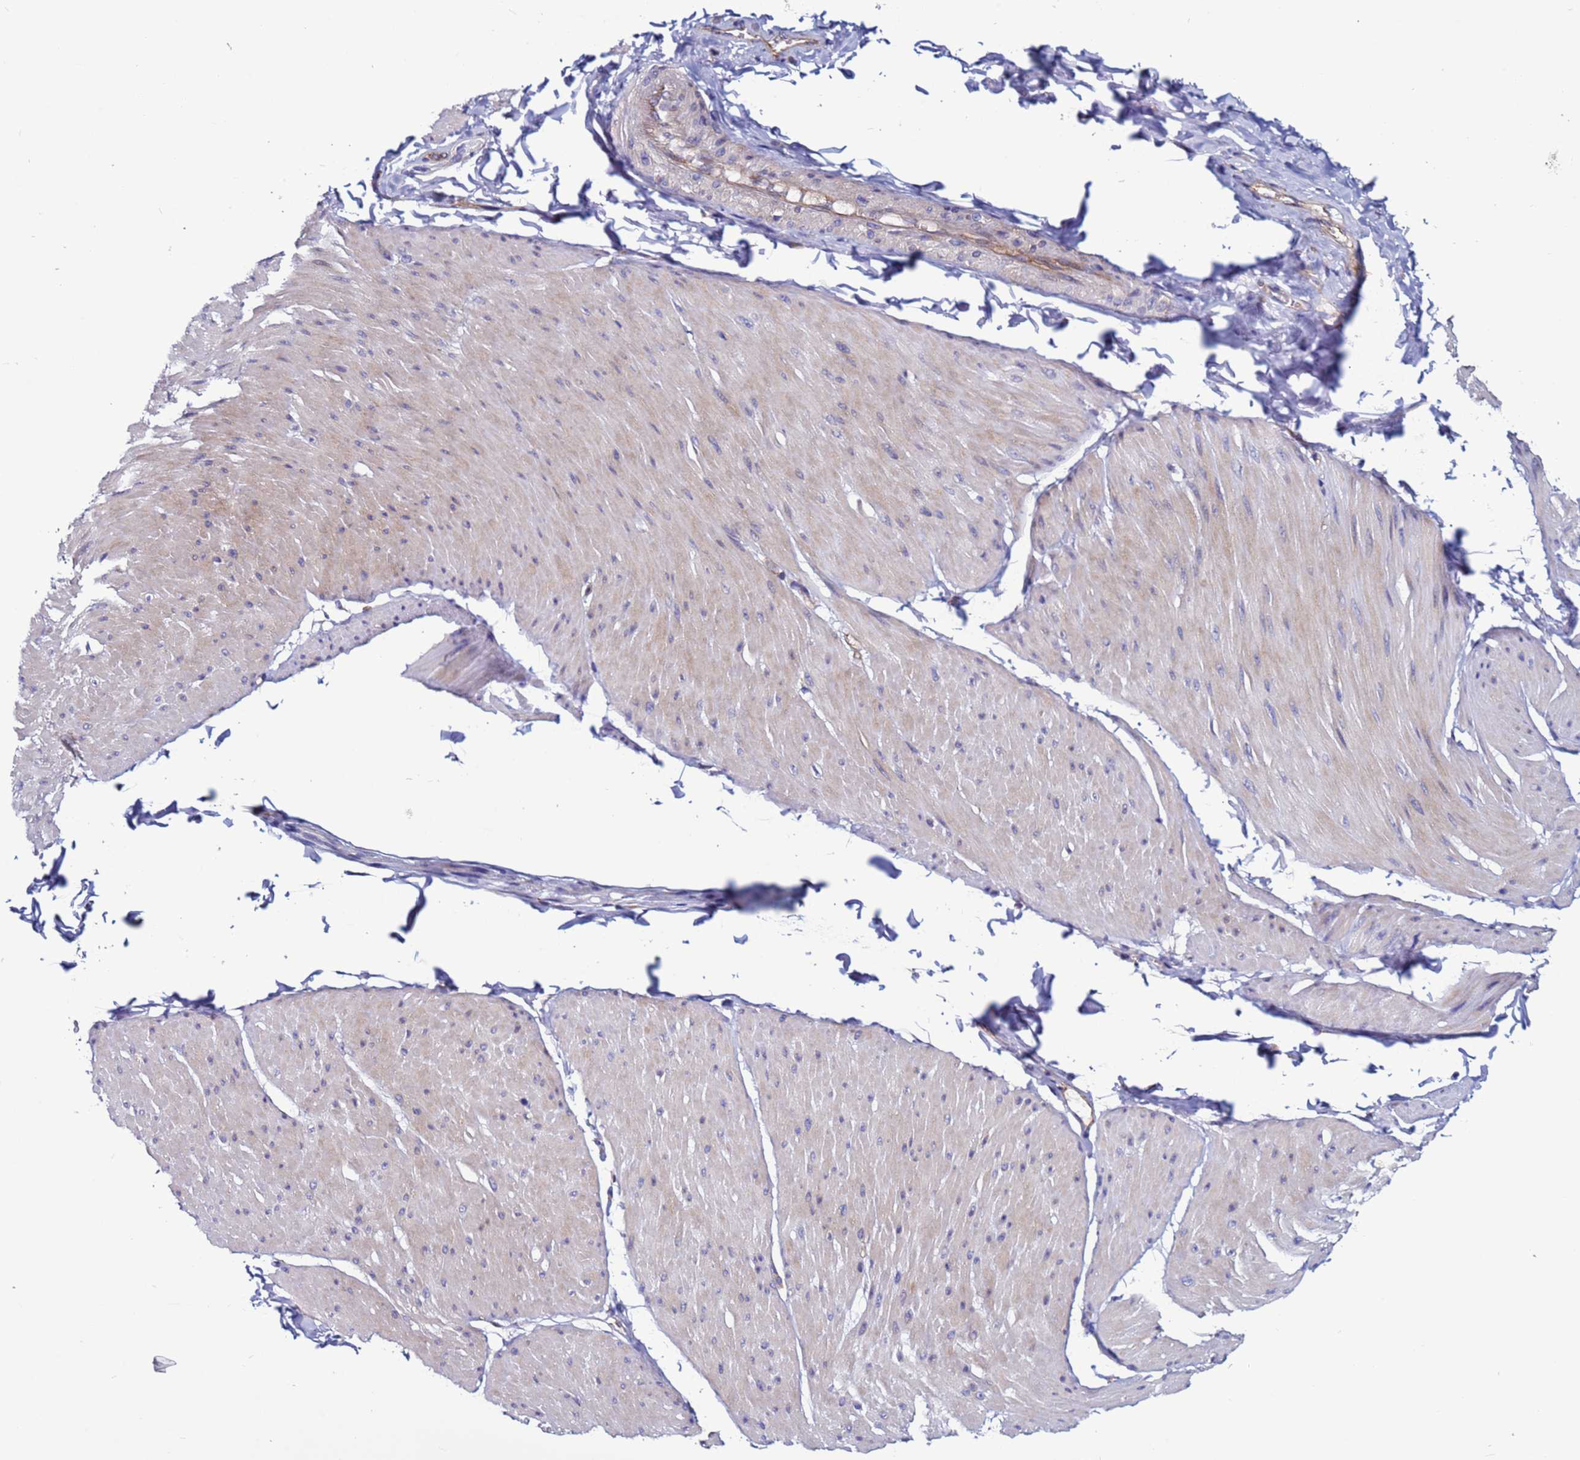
{"staining": {"intensity": "negative", "quantity": "none", "location": "none"}, "tissue": "smooth muscle", "cell_type": "Smooth muscle cells", "image_type": "normal", "snomed": [{"axis": "morphology", "description": "Urothelial carcinoma, High grade"}, {"axis": "topography", "description": "Urinary bladder"}], "caption": "Immunohistochemistry (IHC) histopathology image of normal human smooth muscle stained for a protein (brown), which reveals no expression in smooth muscle cells. (Stains: DAB IHC with hematoxylin counter stain, Microscopy: brightfield microscopy at high magnification).", "gene": "EFCAB8", "patient": {"sex": "male", "age": 46}}